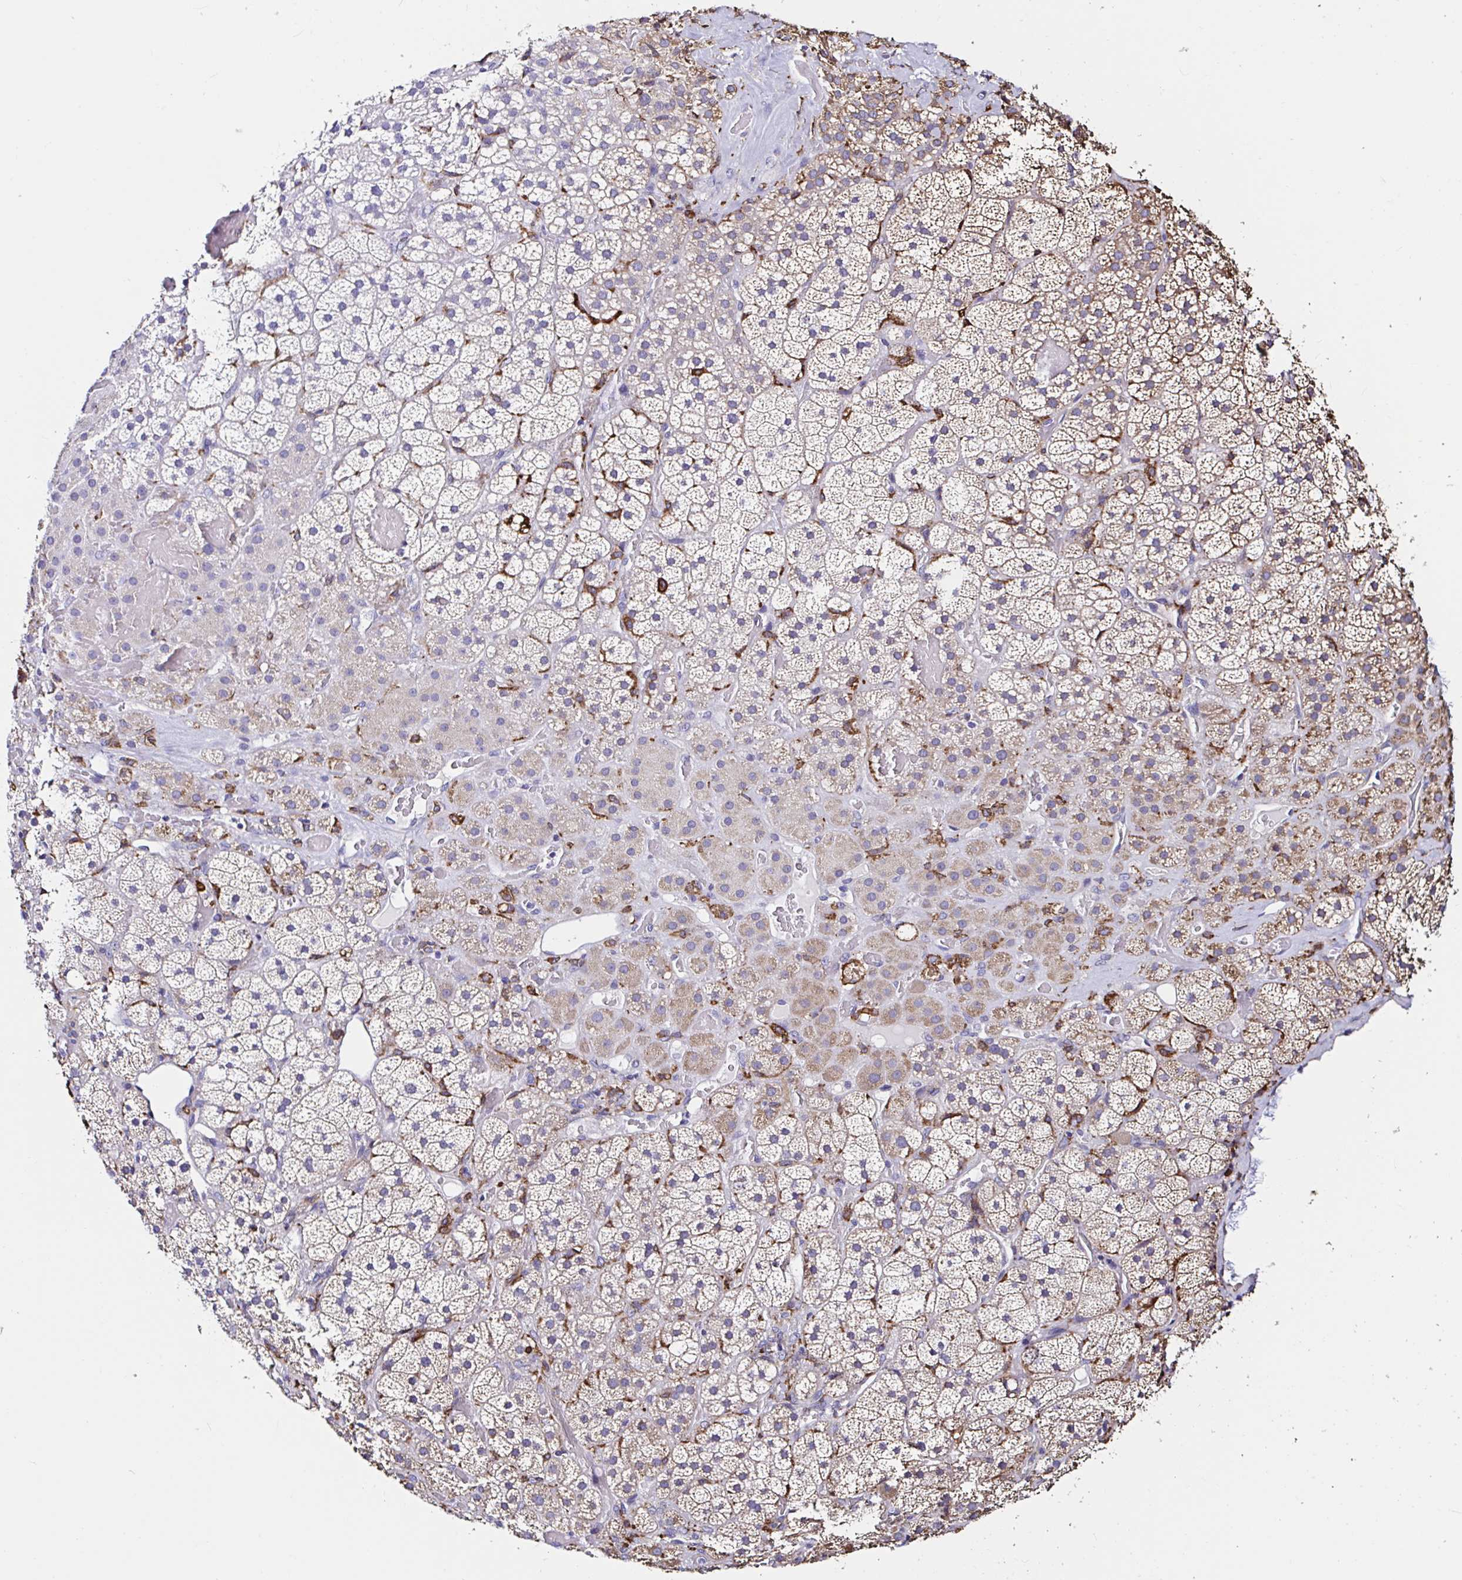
{"staining": {"intensity": "moderate", "quantity": "25%-75%", "location": "cytoplasmic/membranous"}, "tissue": "adrenal gland", "cell_type": "Glandular cells", "image_type": "normal", "snomed": [{"axis": "morphology", "description": "Normal tissue, NOS"}, {"axis": "topography", "description": "Adrenal gland"}], "caption": "Glandular cells show medium levels of moderate cytoplasmic/membranous staining in about 25%-75% of cells in benign adrenal gland.", "gene": "MSR1", "patient": {"sex": "male", "age": 57}}